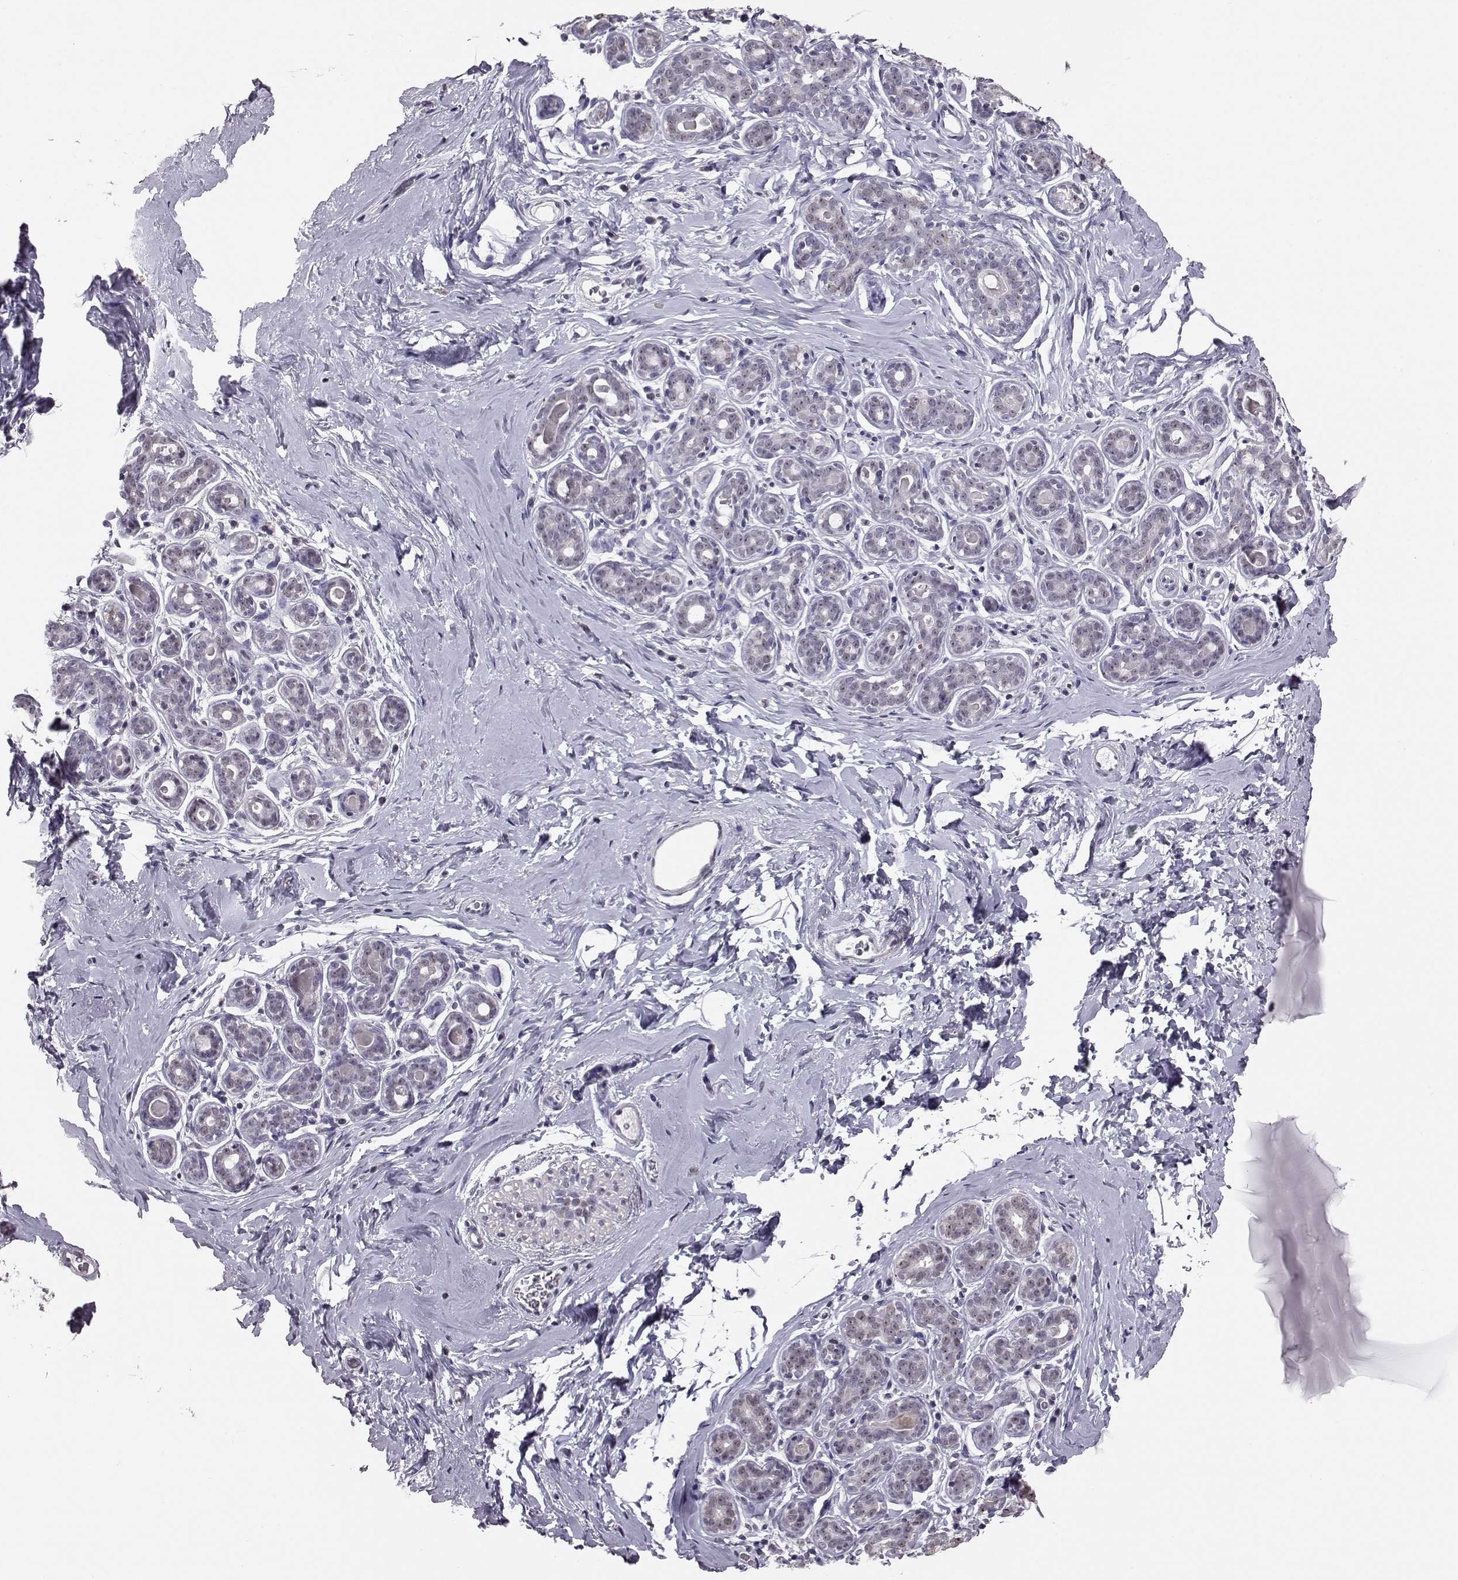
{"staining": {"intensity": "negative", "quantity": "none", "location": "none"}, "tissue": "breast", "cell_type": "Adipocytes", "image_type": "normal", "snomed": [{"axis": "morphology", "description": "Normal tissue, NOS"}, {"axis": "topography", "description": "Skin"}, {"axis": "topography", "description": "Breast"}], "caption": "Breast was stained to show a protein in brown. There is no significant positivity in adipocytes. (DAB immunohistochemistry, high magnification).", "gene": "ALDH3A1", "patient": {"sex": "female", "age": 43}}